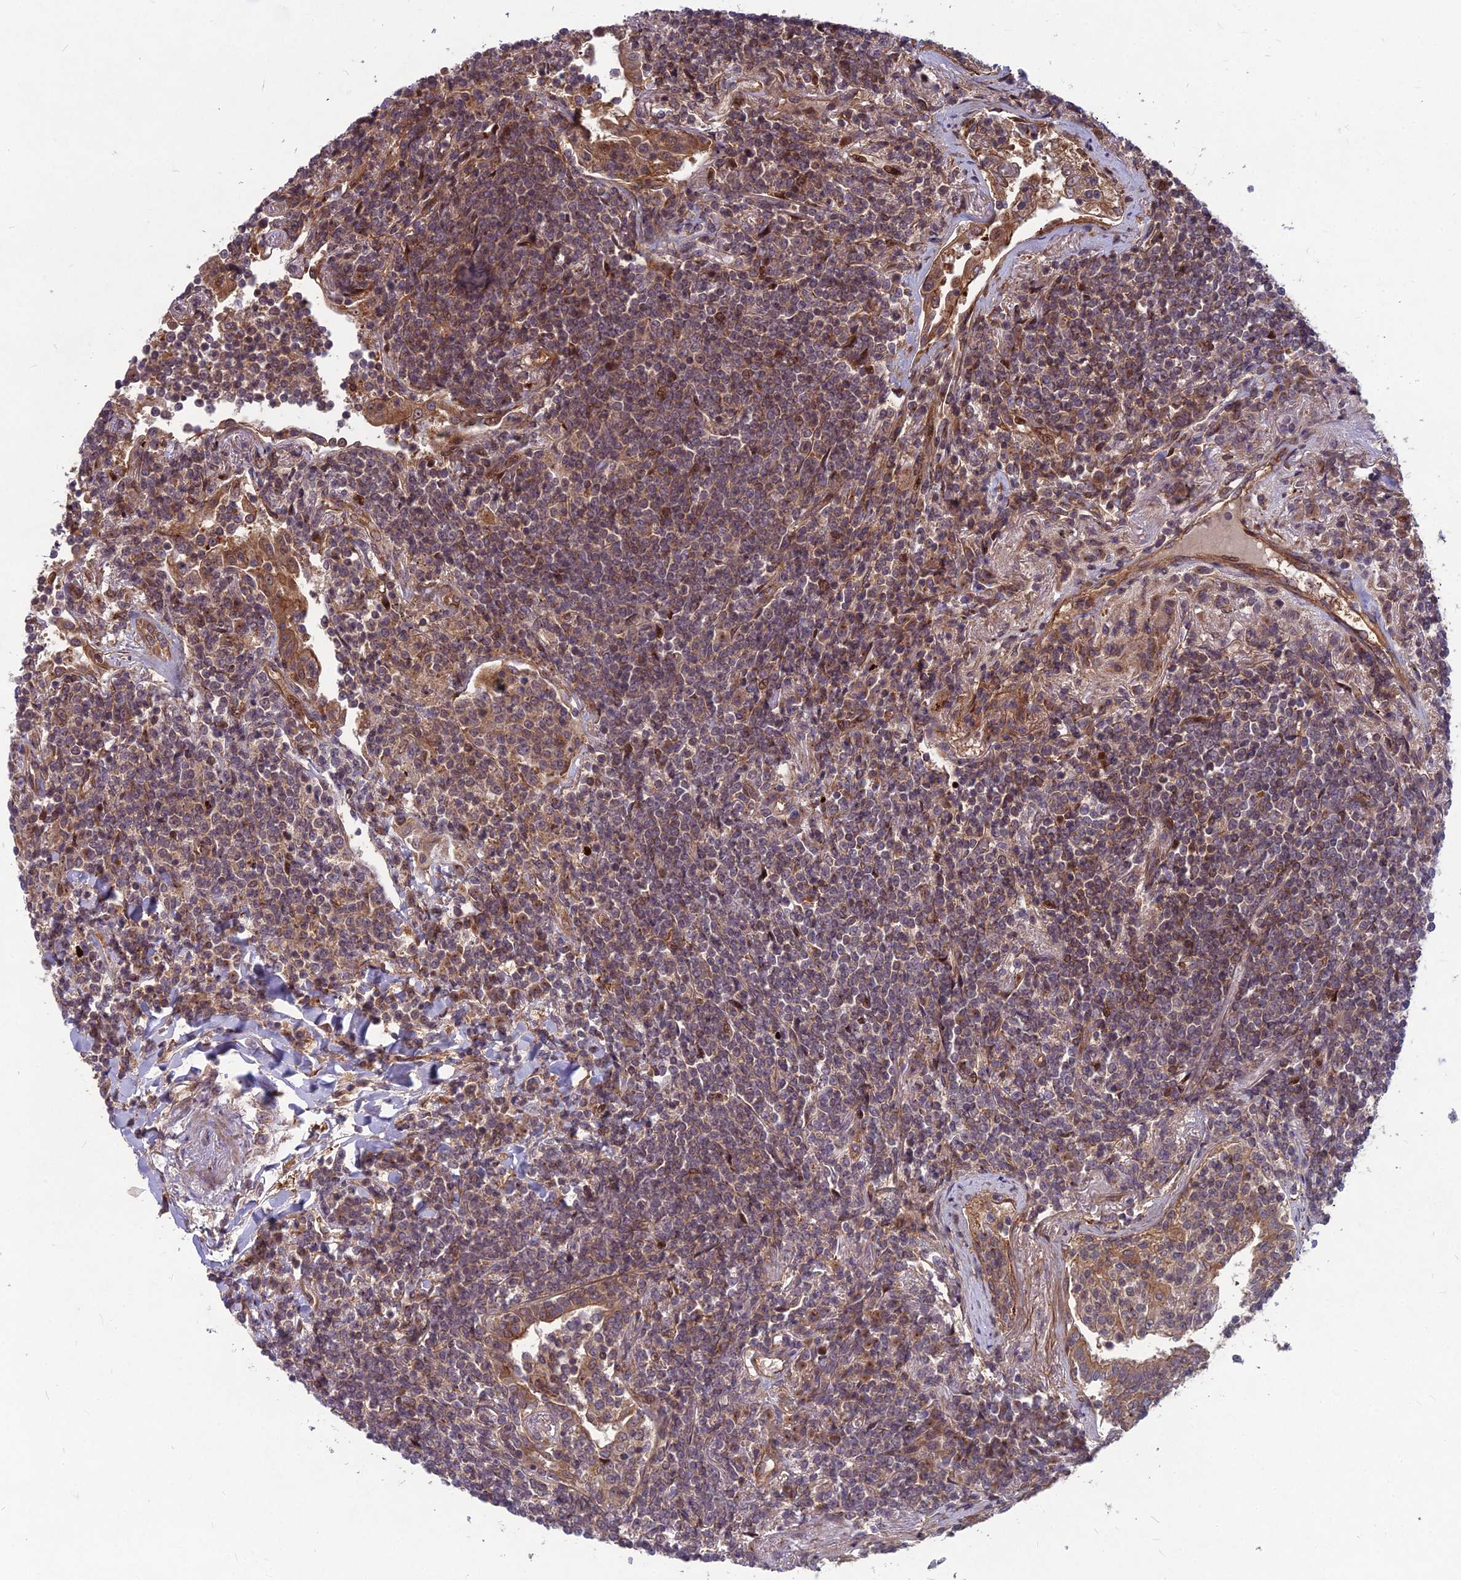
{"staining": {"intensity": "weak", "quantity": "<25%", "location": "cytoplasmic/membranous"}, "tissue": "lymphoma", "cell_type": "Tumor cells", "image_type": "cancer", "snomed": [{"axis": "morphology", "description": "Malignant lymphoma, non-Hodgkin's type, Low grade"}, {"axis": "topography", "description": "Lung"}], "caption": "This is an immunohistochemistry (IHC) image of human lymphoma. There is no staining in tumor cells.", "gene": "MFSD8", "patient": {"sex": "female", "age": 71}}